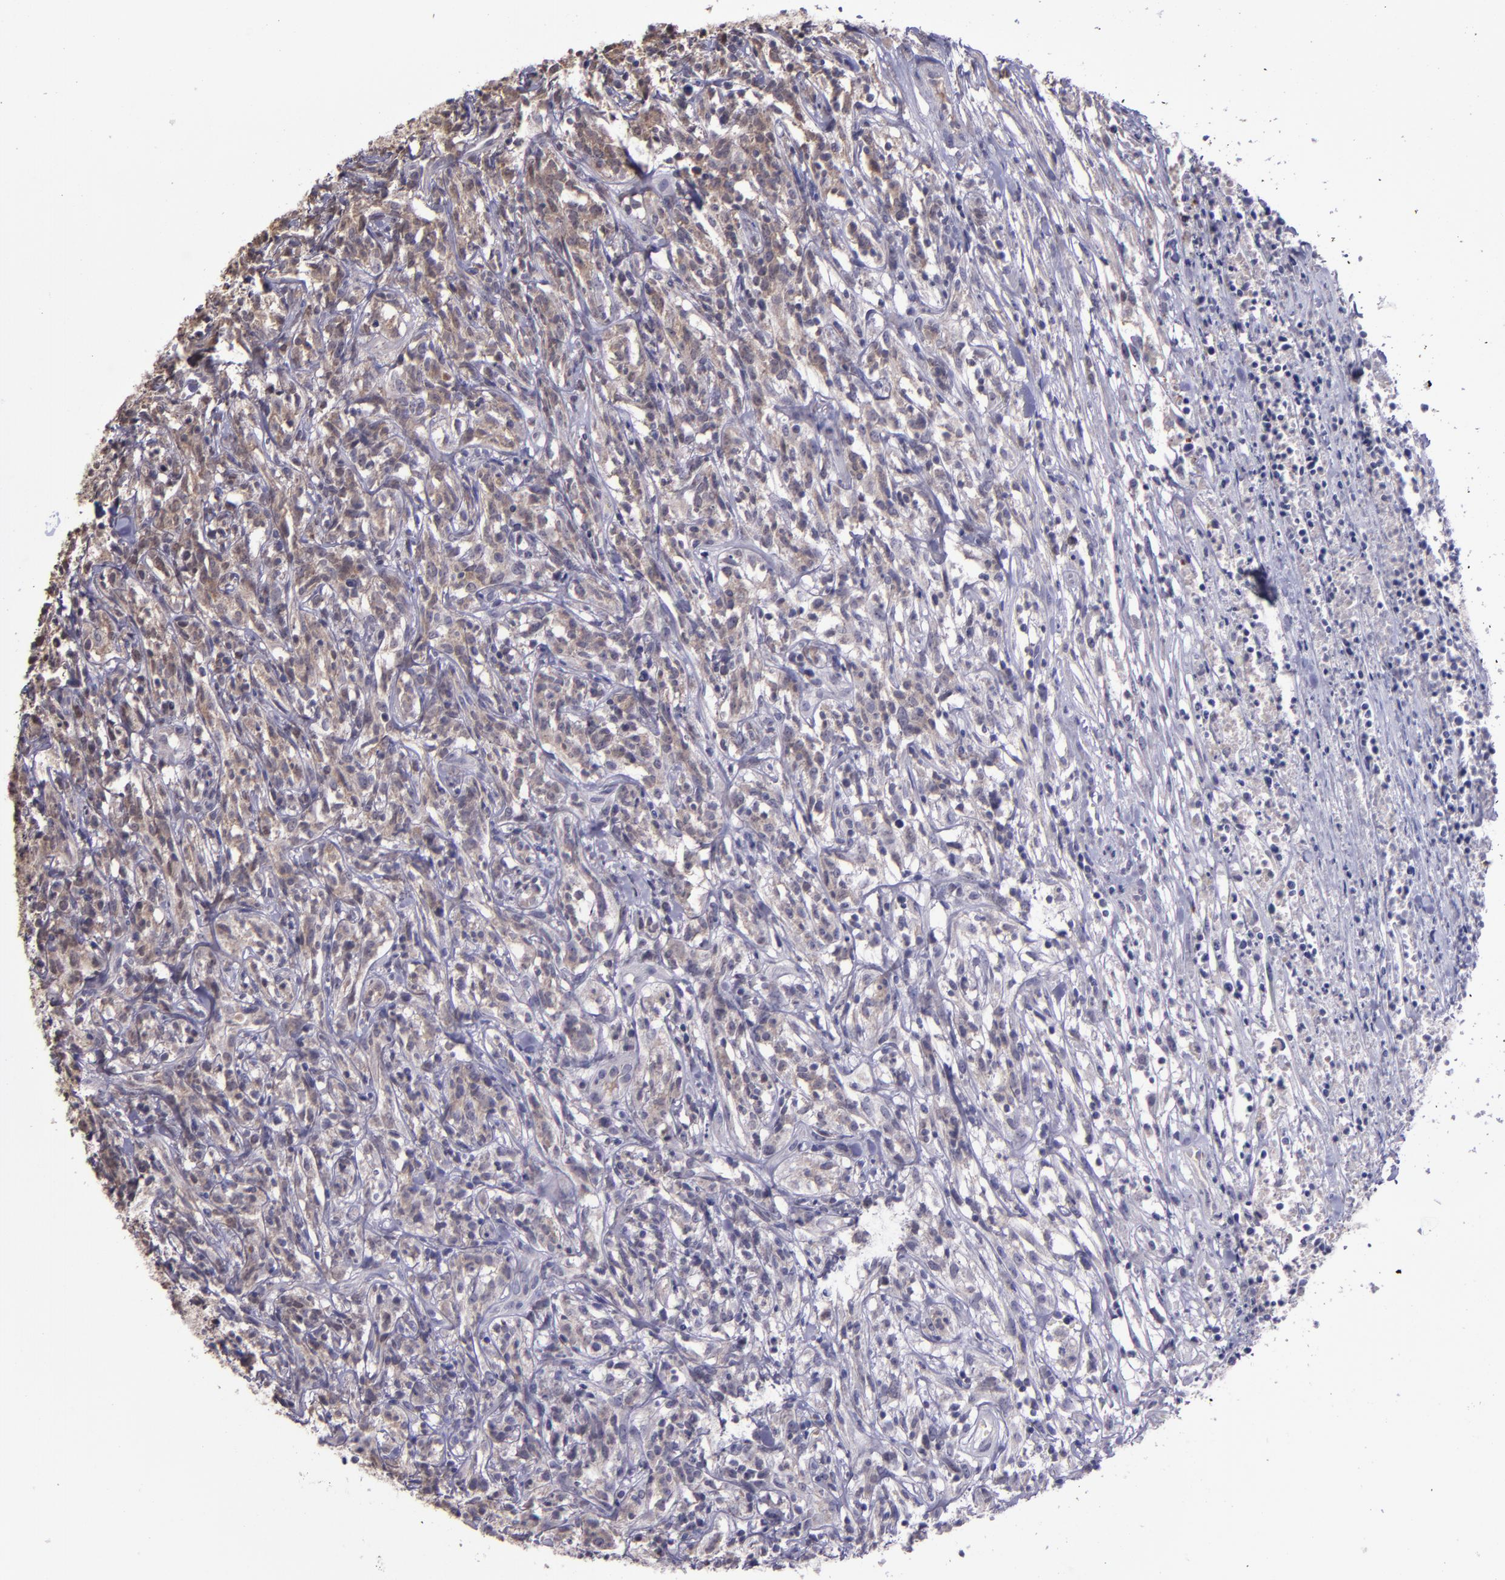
{"staining": {"intensity": "weak", "quantity": "25%-75%", "location": "cytoplasmic/membranous"}, "tissue": "lymphoma", "cell_type": "Tumor cells", "image_type": "cancer", "snomed": [{"axis": "morphology", "description": "Malignant lymphoma, non-Hodgkin's type, High grade"}, {"axis": "topography", "description": "Lymph node"}], "caption": "High-grade malignant lymphoma, non-Hodgkin's type tissue exhibits weak cytoplasmic/membranous positivity in about 25%-75% of tumor cells, visualized by immunohistochemistry.", "gene": "SERPINF2", "patient": {"sex": "female", "age": 73}}